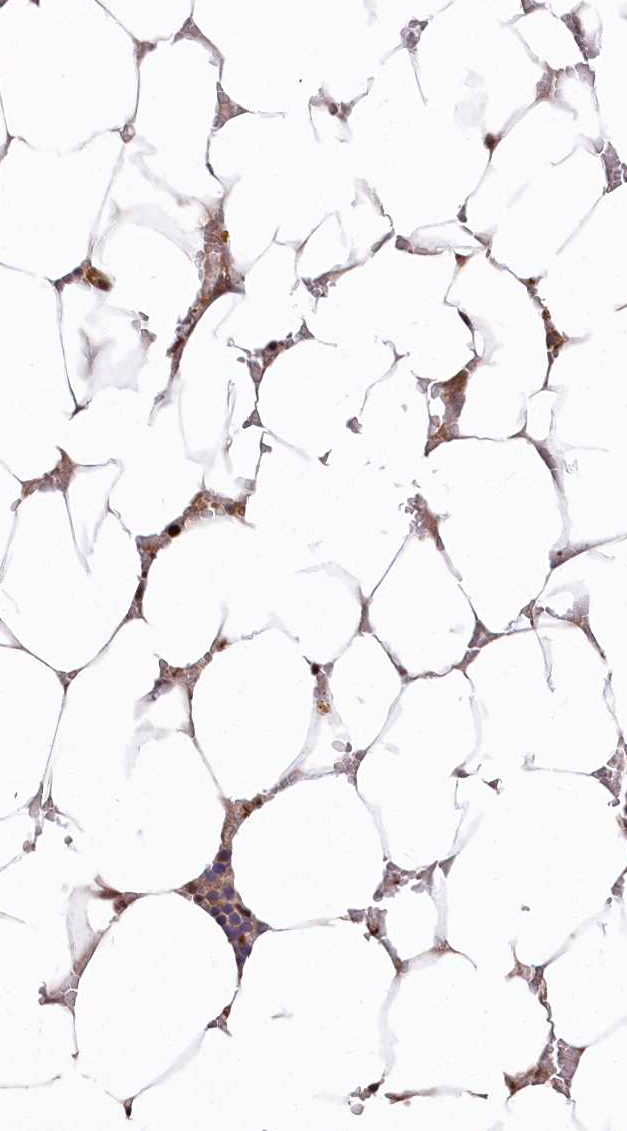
{"staining": {"intensity": "moderate", "quantity": ">75%", "location": "cytoplasmic/membranous,nuclear"}, "tissue": "bone marrow", "cell_type": "Hematopoietic cells", "image_type": "normal", "snomed": [{"axis": "morphology", "description": "Normal tissue, NOS"}, {"axis": "topography", "description": "Bone marrow"}], "caption": "Bone marrow stained with IHC displays moderate cytoplasmic/membranous,nuclear positivity in approximately >75% of hematopoietic cells. (DAB (3,3'-diaminobenzidine) IHC, brown staining for protein, blue staining for nuclei).", "gene": "PSMA1", "patient": {"sex": "male", "age": 70}}